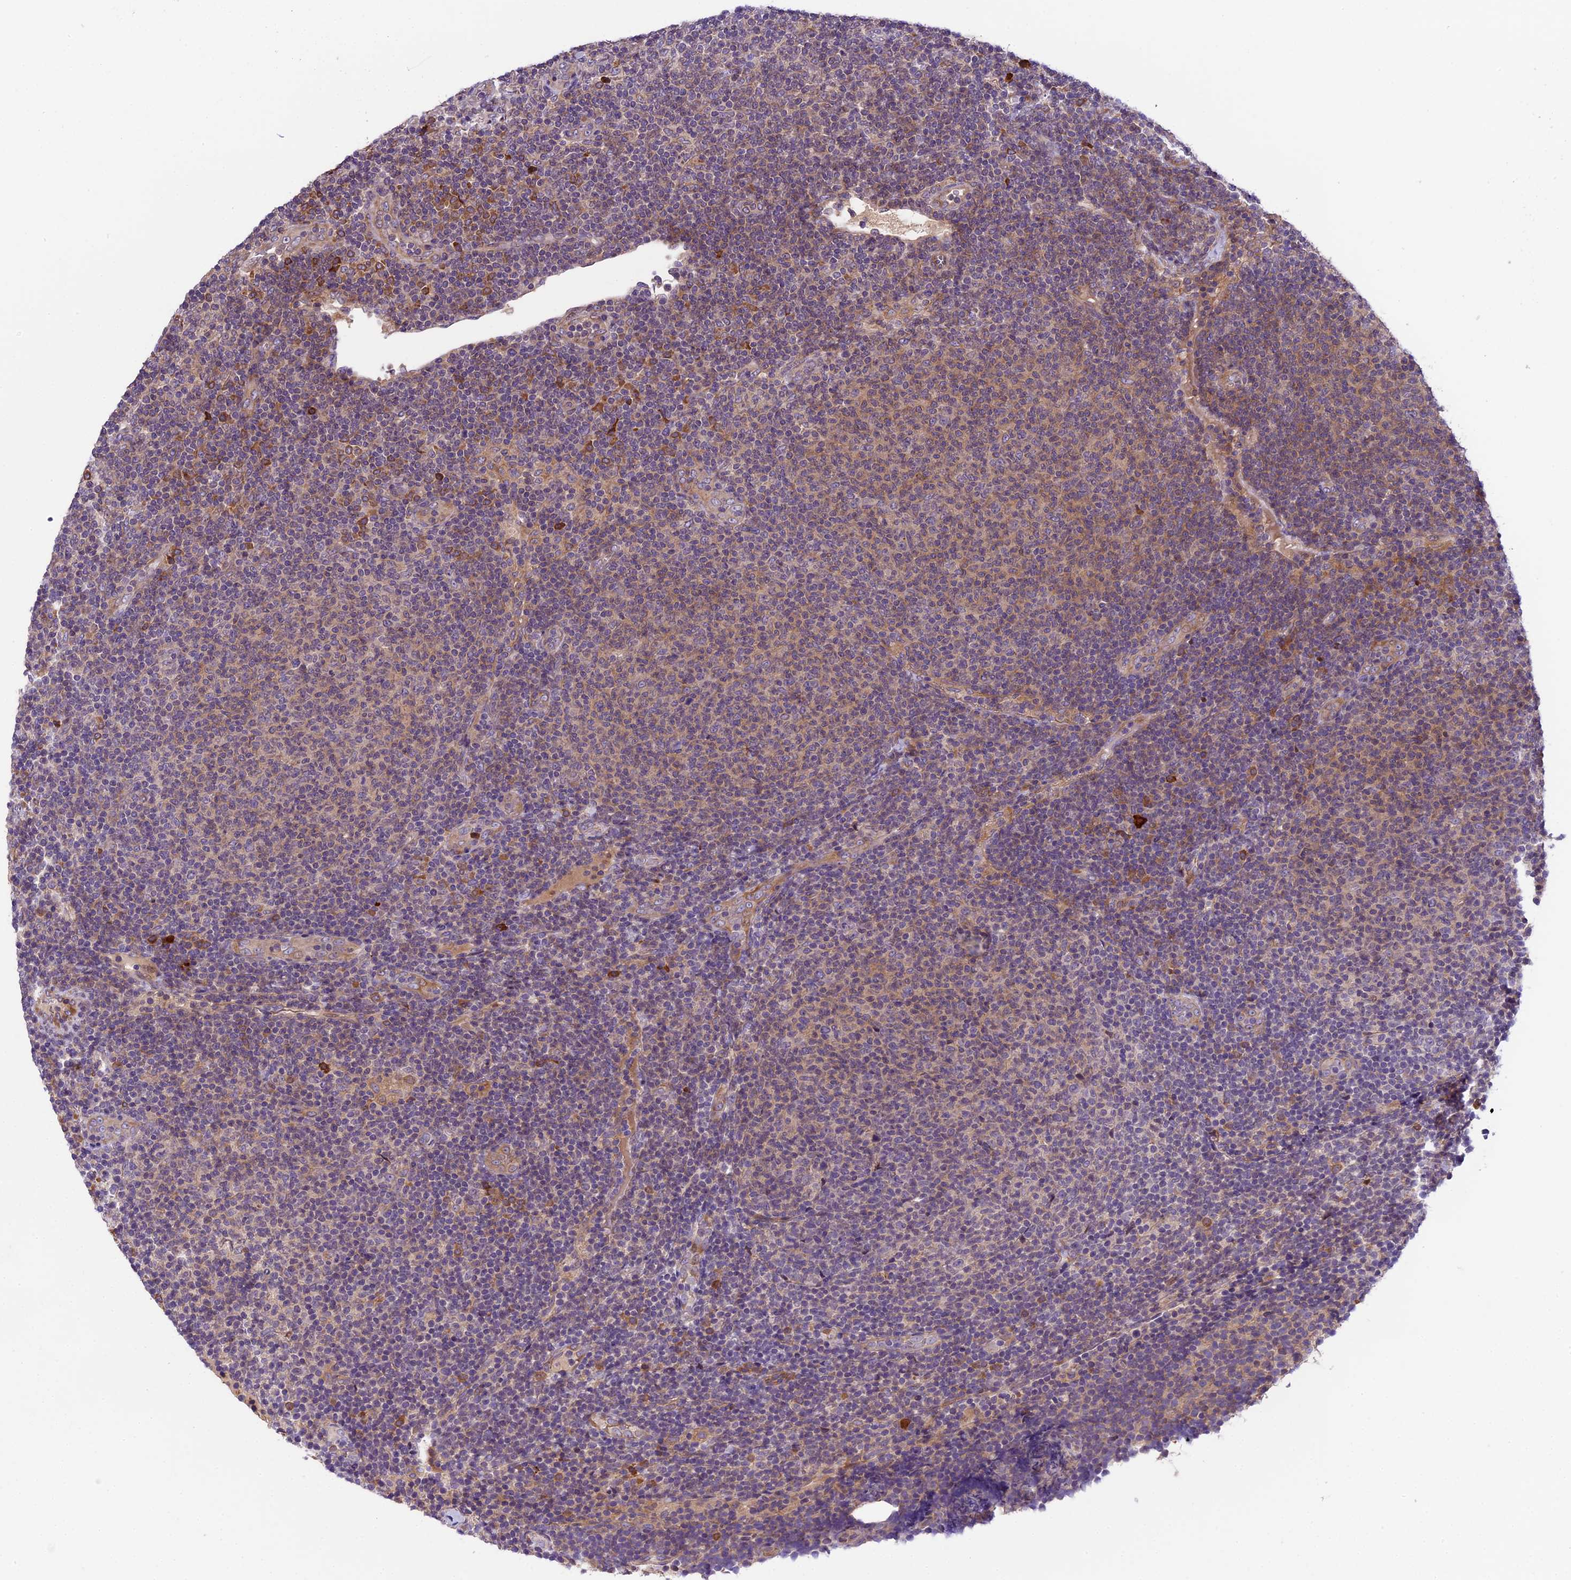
{"staining": {"intensity": "moderate", "quantity": "<25%", "location": "cytoplasmic/membranous"}, "tissue": "lymphoma", "cell_type": "Tumor cells", "image_type": "cancer", "snomed": [{"axis": "morphology", "description": "Malignant lymphoma, non-Hodgkin's type, Low grade"}, {"axis": "topography", "description": "Lymph node"}], "caption": "IHC image of neoplastic tissue: human malignant lymphoma, non-Hodgkin's type (low-grade) stained using IHC exhibits low levels of moderate protein expression localized specifically in the cytoplasmic/membranous of tumor cells, appearing as a cytoplasmic/membranous brown color.", "gene": "ABCC10", "patient": {"sex": "male", "age": 66}}